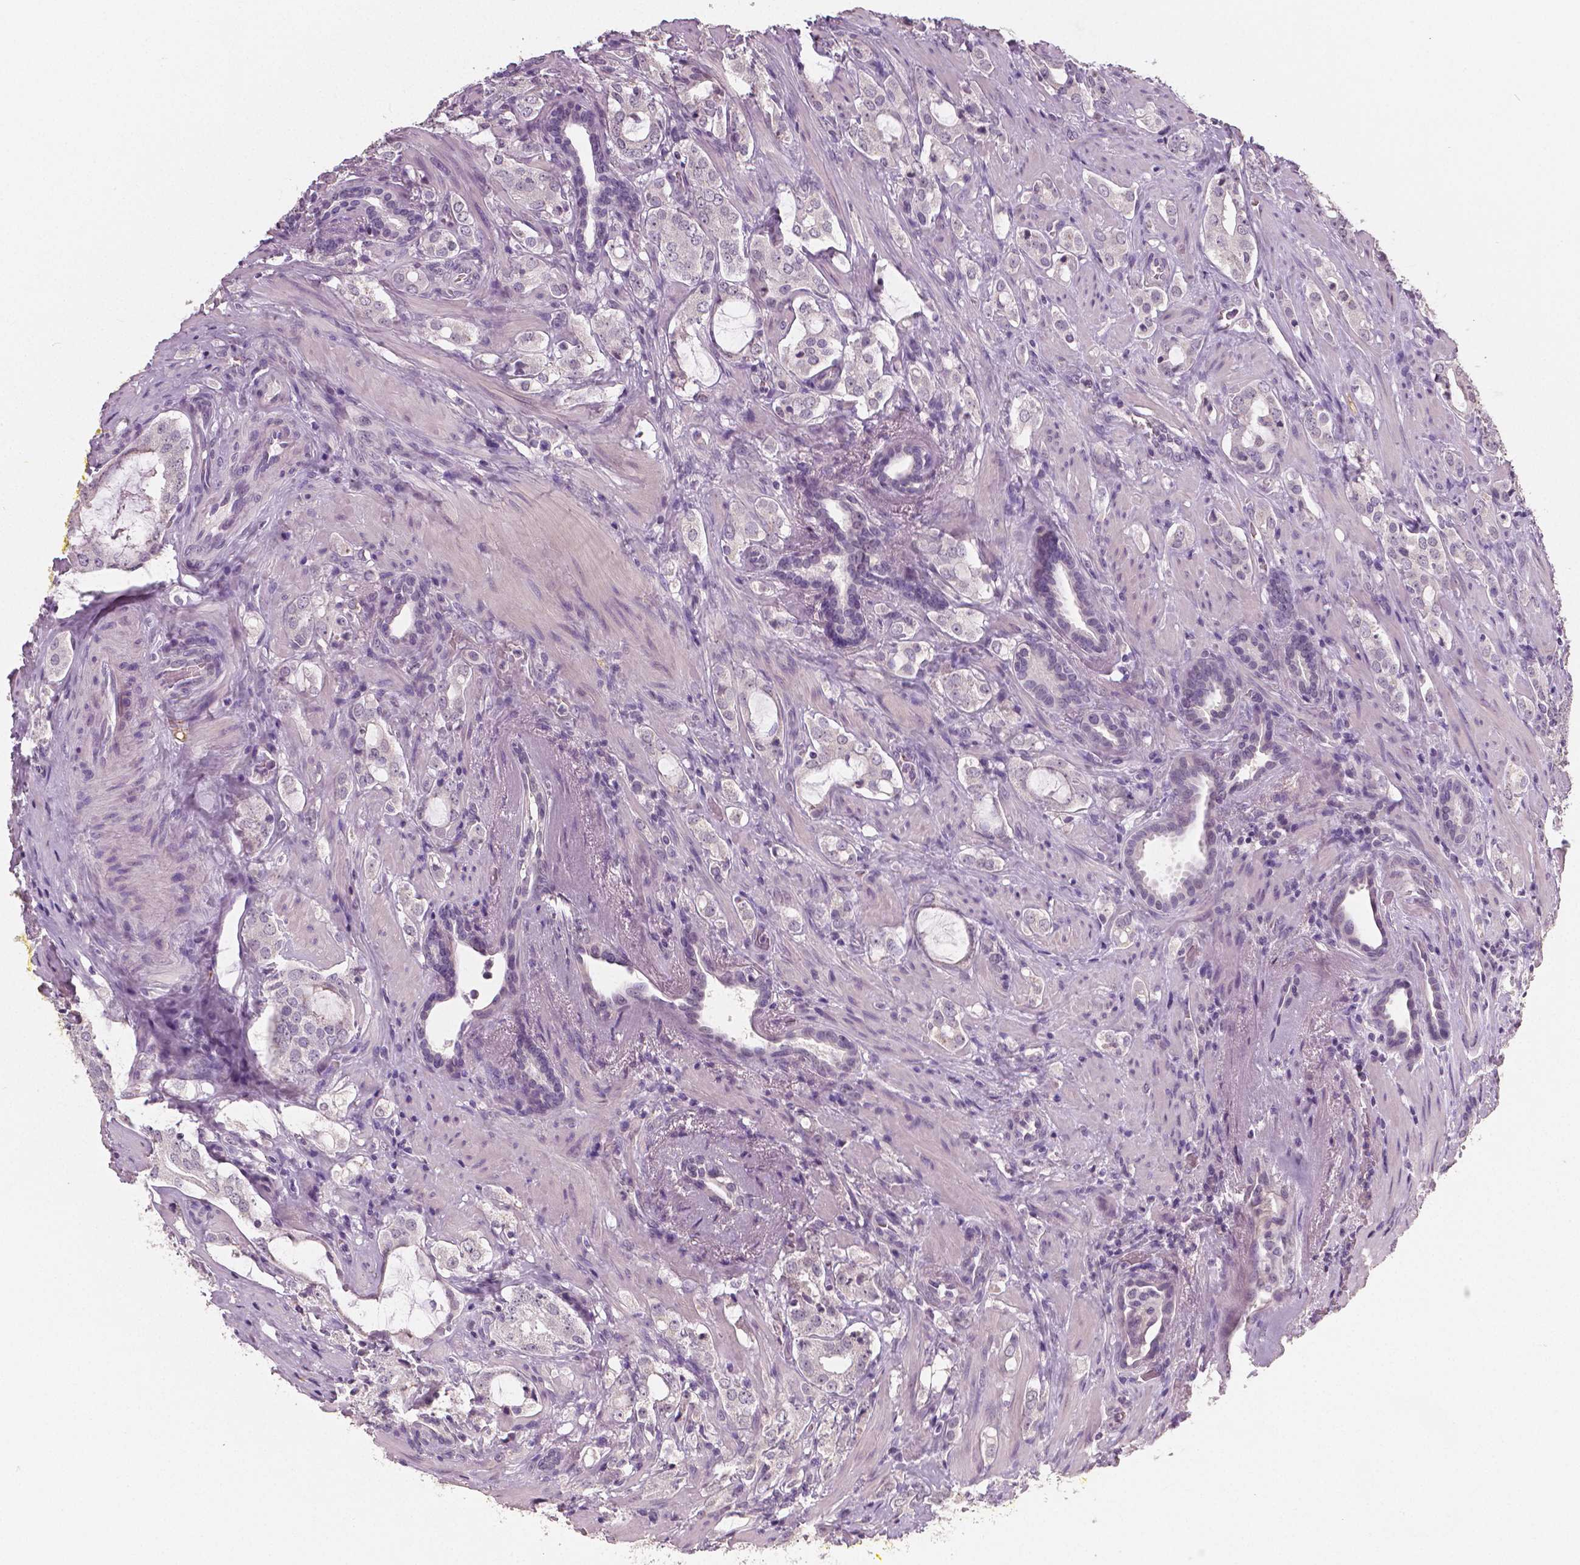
{"staining": {"intensity": "negative", "quantity": "none", "location": "none"}, "tissue": "prostate cancer", "cell_type": "Tumor cells", "image_type": "cancer", "snomed": [{"axis": "morphology", "description": "Adenocarcinoma, NOS"}, {"axis": "topography", "description": "Prostate"}], "caption": "This is a photomicrograph of IHC staining of prostate cancer (adenocarcinoma), which shows no positivity in tumor cells. (Stains: DAB (3,3'-diaminobenzidine) immunohistochemistry (IHC) with hematoxylin counter stain, Microscopy: brightfield microscopy at high magnification).", "gene": "NECAB1", "patient": {"sex": "male", "age": 66}}